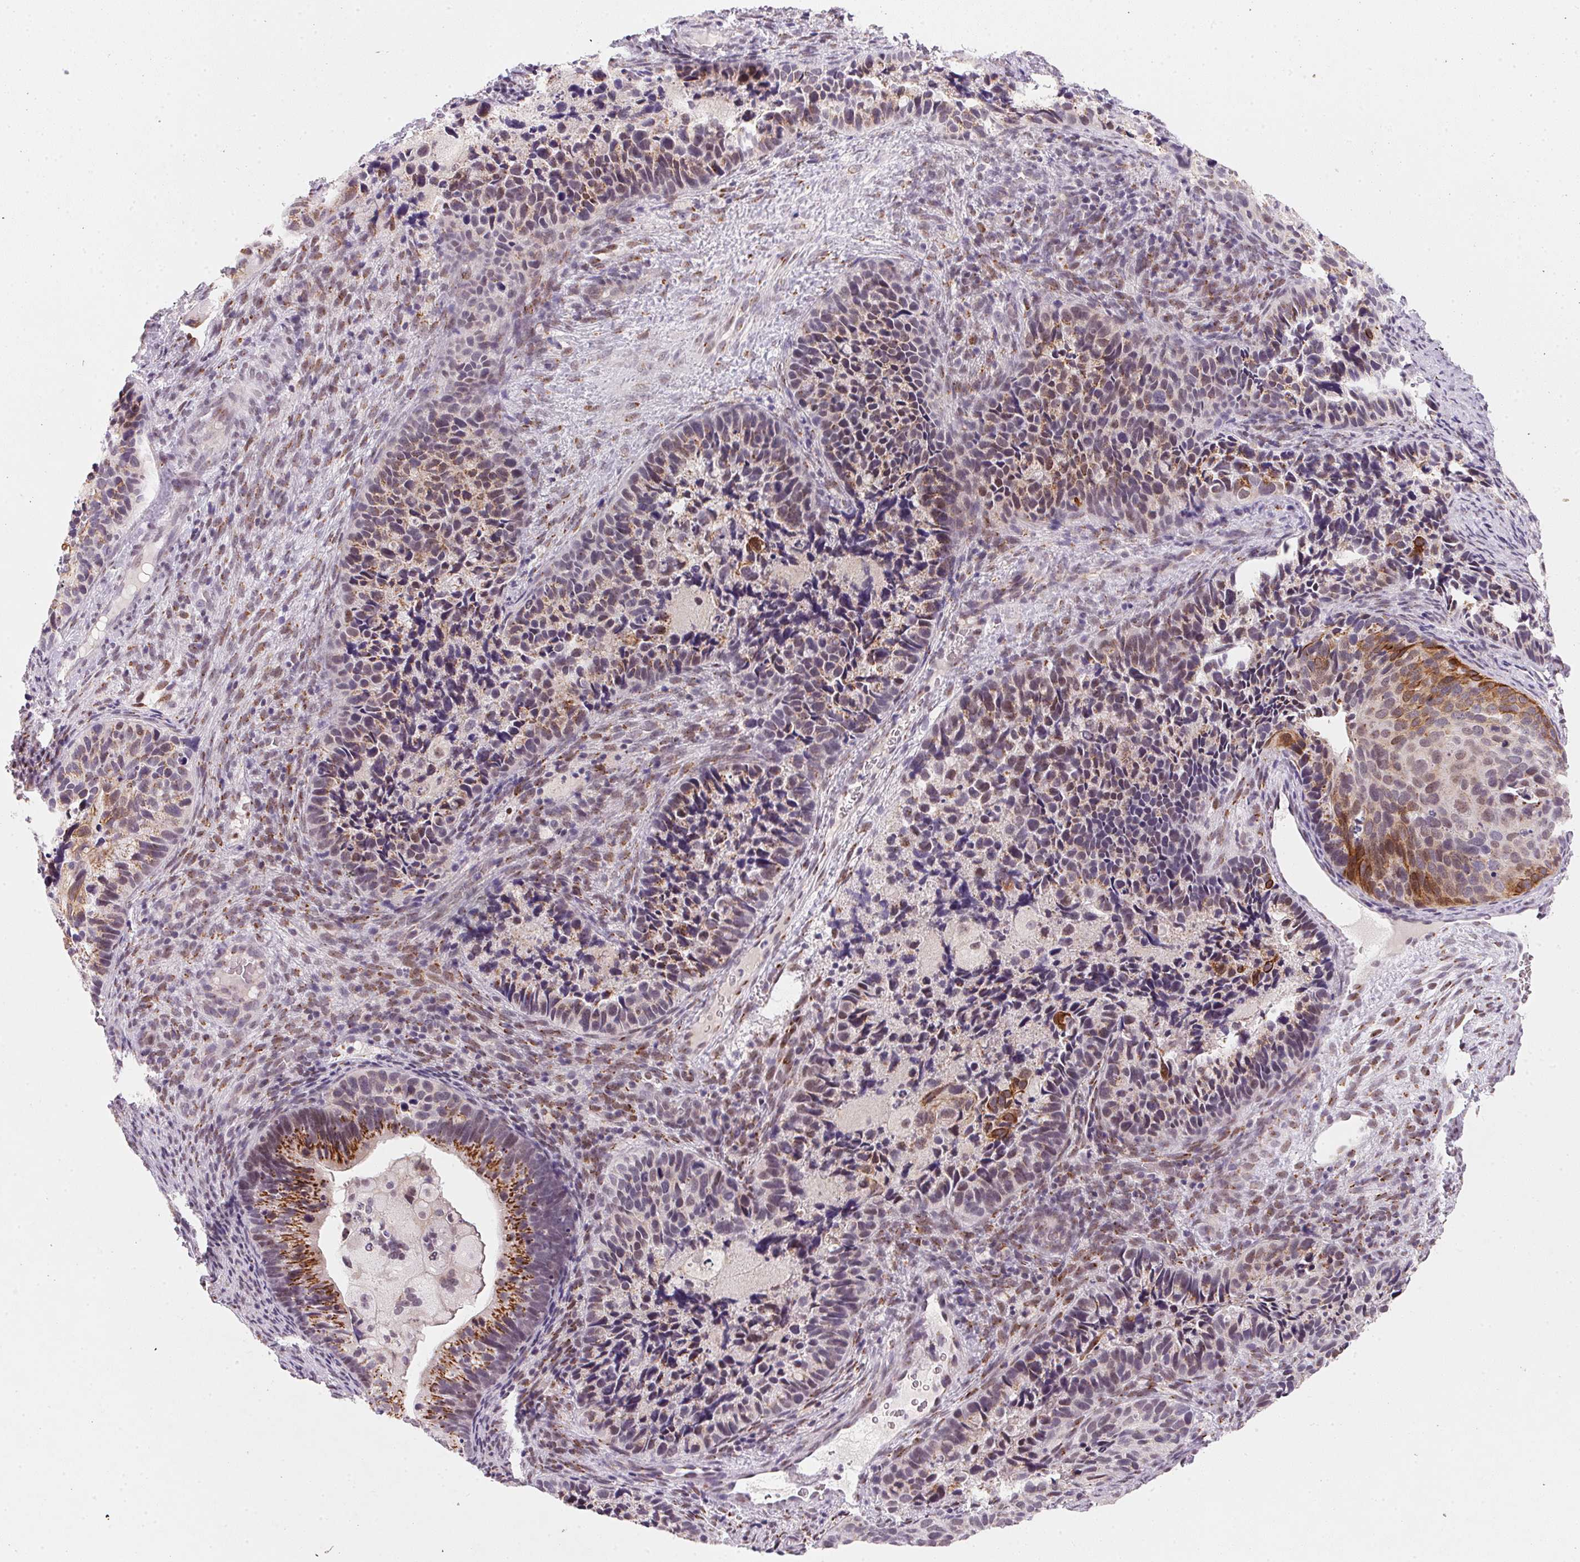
{"staining": {"intensity": "moderate", "quantity": ">75%", "location": "cytoplasmic/membranous"}, "tissue": "cervical cancer", "cell_type": "Tumor cells", "image_type": "cancer", "snomed": [{"axis": "morphology", "description": "Squamous cell carcinoma, NOS"}, {"axis": "topography", "description": "Cervix"}], "caption": "Cervical squamous cell carcinoma stained with DAB (3,3'-diaminobenzidine) IHC exhibits medium levels of moderate cytoplasmic/membranous staining in about >75% of tumor cells. Nuclei are stained in blue.", "gene": "RAB22A", "patient": {"sex": "female", "age": 38}}